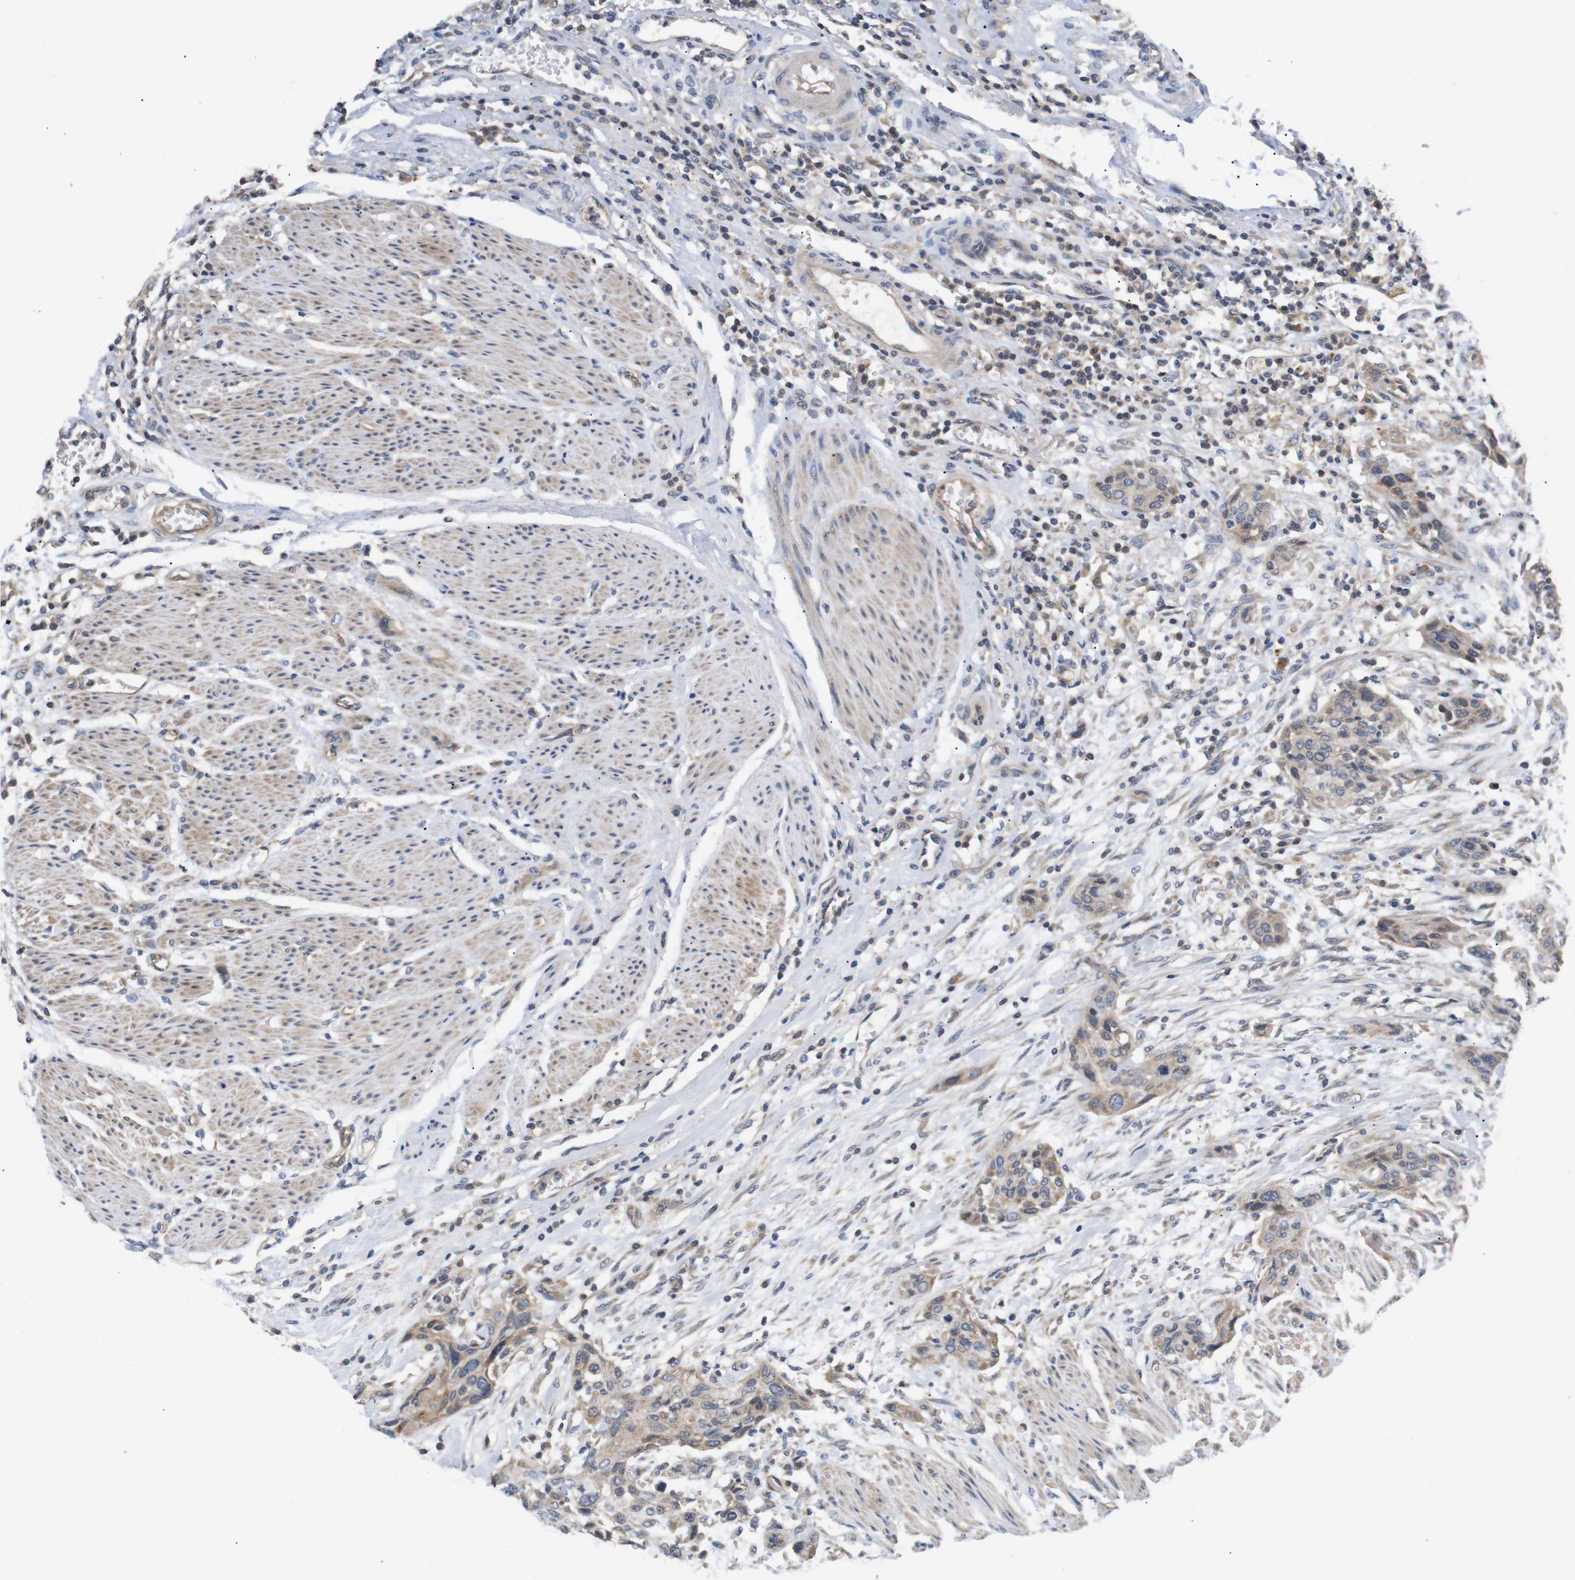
{"staining": {"intensity": "moderate", "quantity": ">75%", "location": "cytoplasmic/membranous"}, "tissue": "urothelial cancer", "cell_type": "Tumor cells", "image_type": "cancer", "snomed": [{"axis": "morphology", "description": "Urothelial carcinoma, High grade"}, {"axis": "topography", "description": "Urinary bladder"}], "caption": "Human urothelial carcinoma (high-grade) stained with a brown dye reveals moderate cytoplasmic/membranous positive staining in about >75% of tumor cells.", "gene": "RIPK1", "patient": {"sex": "male", "age": 35}}